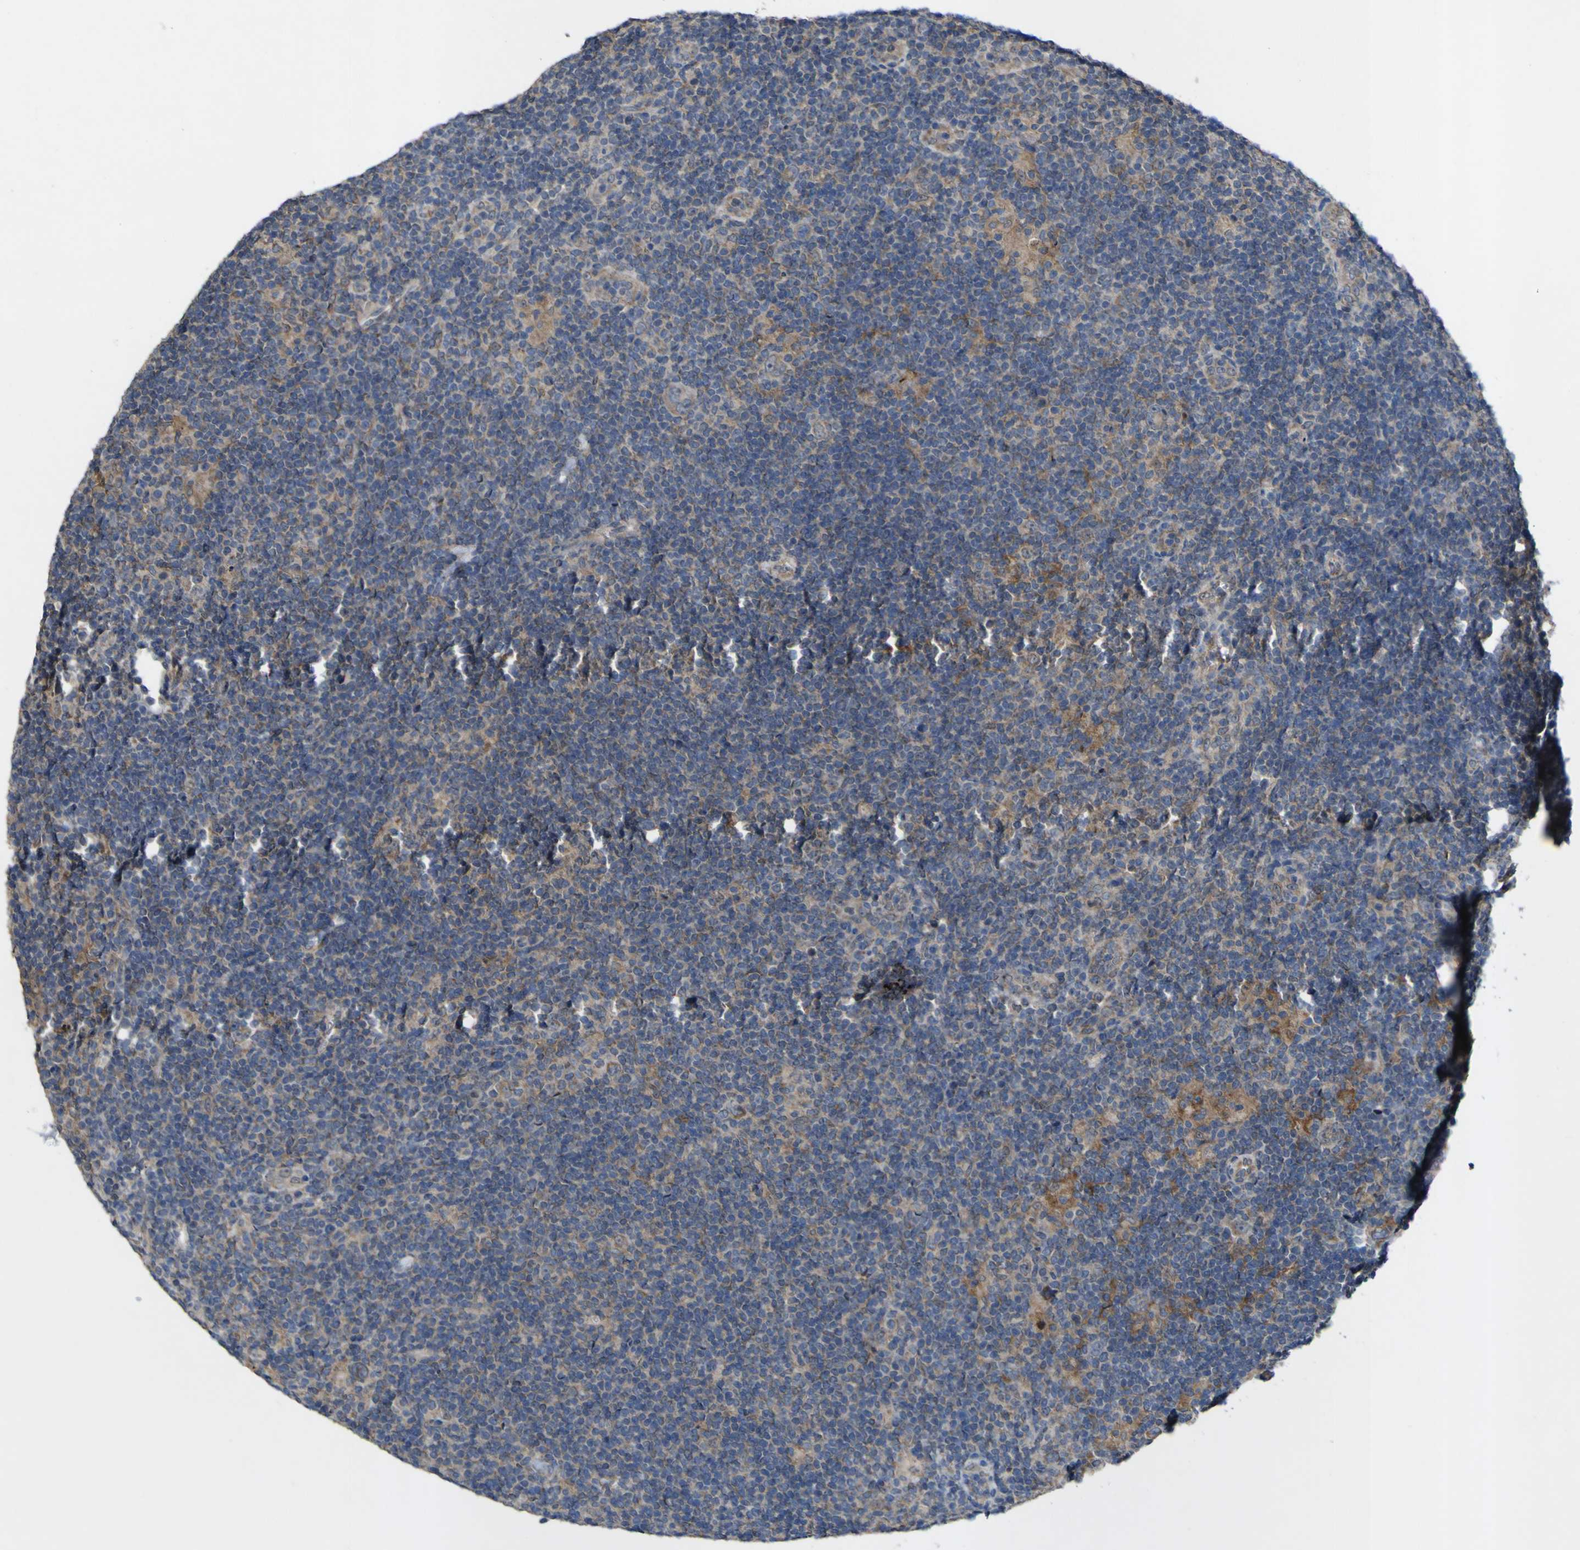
{"staining": {"intensity": "weak", "quantity": ">75%", "location": "cytoplasmic/membranous"}, "tissue": "lymphoma", "cell_type": "Tumor cells", "image_type": "cancer", "snomed": [{"axis": "morphology", "description": "Hodgkin's disease, NOS"}, {"axis": "topography", "description": "Lymph node"}], "caption": "Lymphoma stained with a brown dye demonstrates weak cytoplasmic/membranous positive expression in about >75% of tumor cells.", "gene": "IRAK2", "patient": {"sex": "female", "age": 57}}